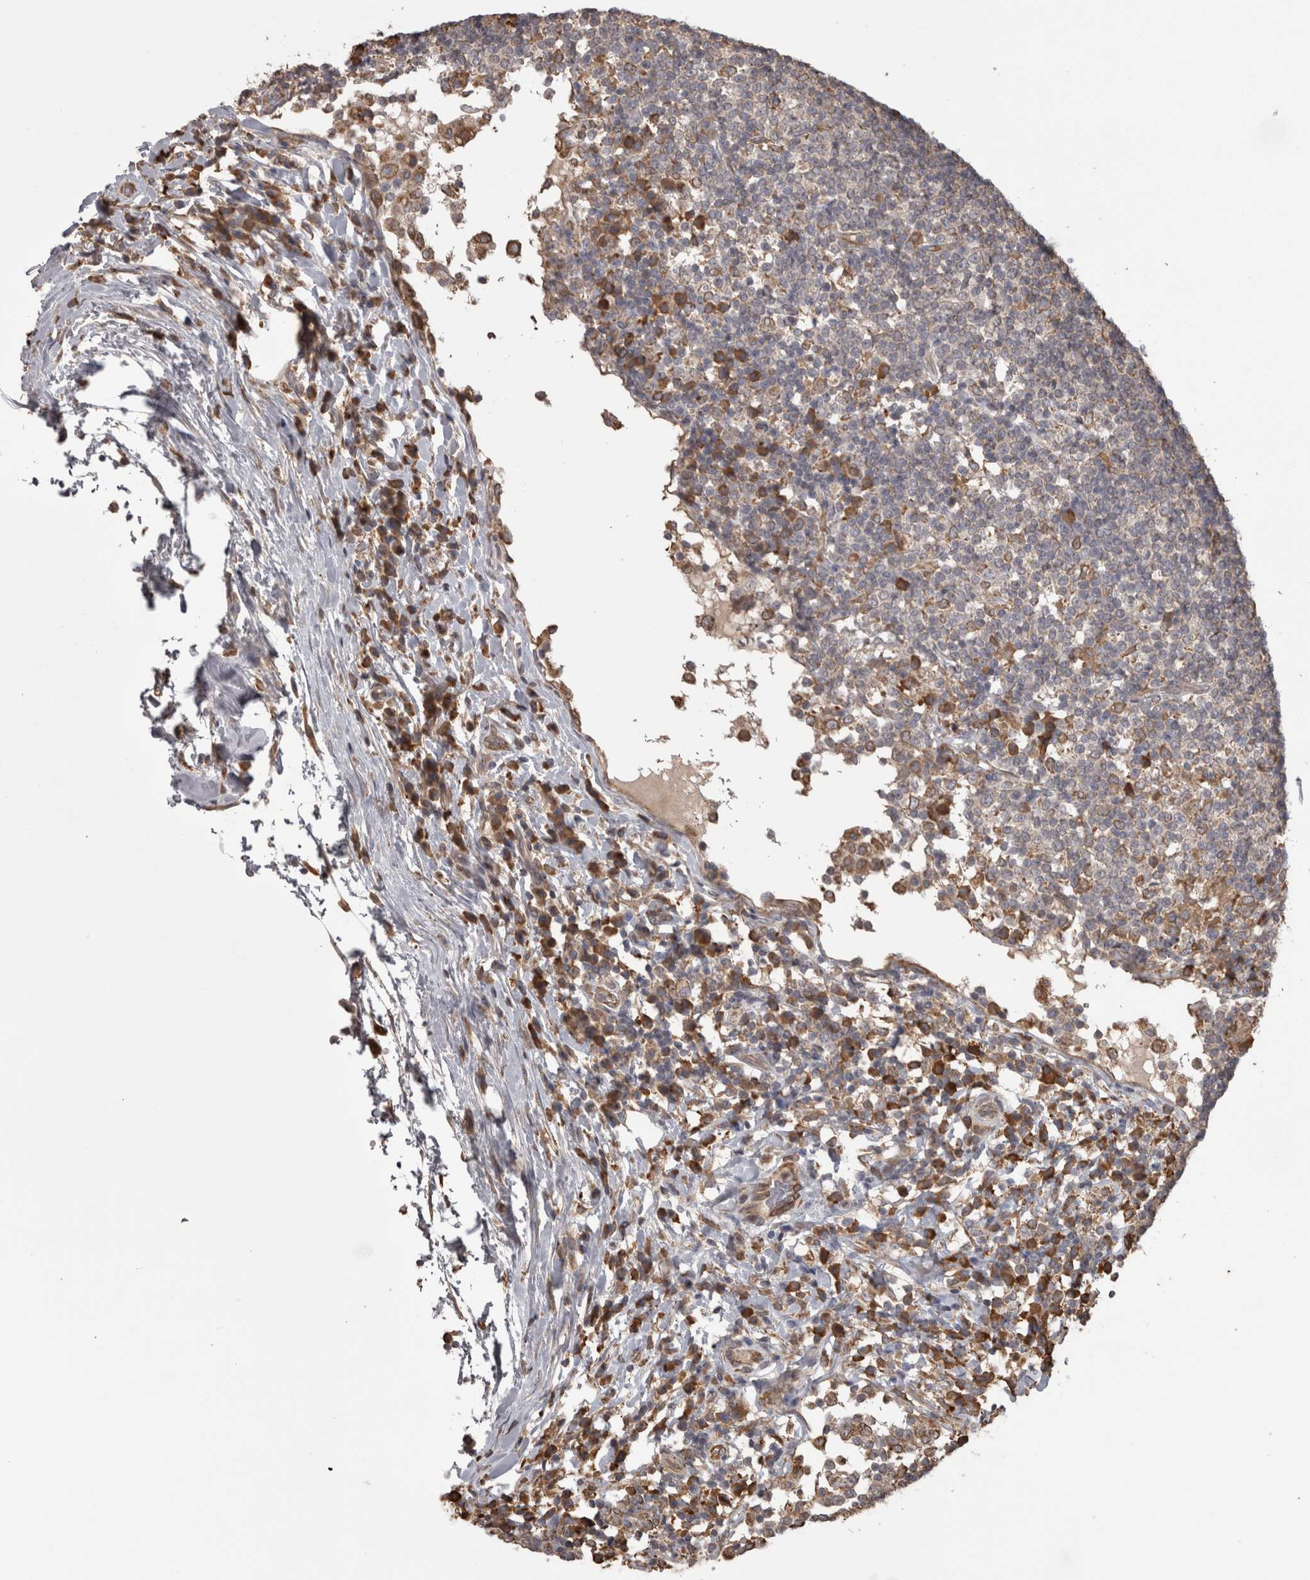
{"staining": {"intensity": "moderate", "quantity": "<25%", "location": "cytoplasmic/membranous"}, "tissue": "lymph node", "cell_type": "Germinal center cells", "image_type": "normal", "snomed": [{"axis": "morphology", "description": "Normal tissue, NOS"}, {"axis": "topography", "description": "Lymph node"}], "caption": "Unremarkable lymph node was stained to show a protein in brown. There is low levels of moderate cytoplasmic/membranous expression in about <25% of germinal center cells.", "gene": "PON2", "patient": {"sex": "female", "age": 53}}